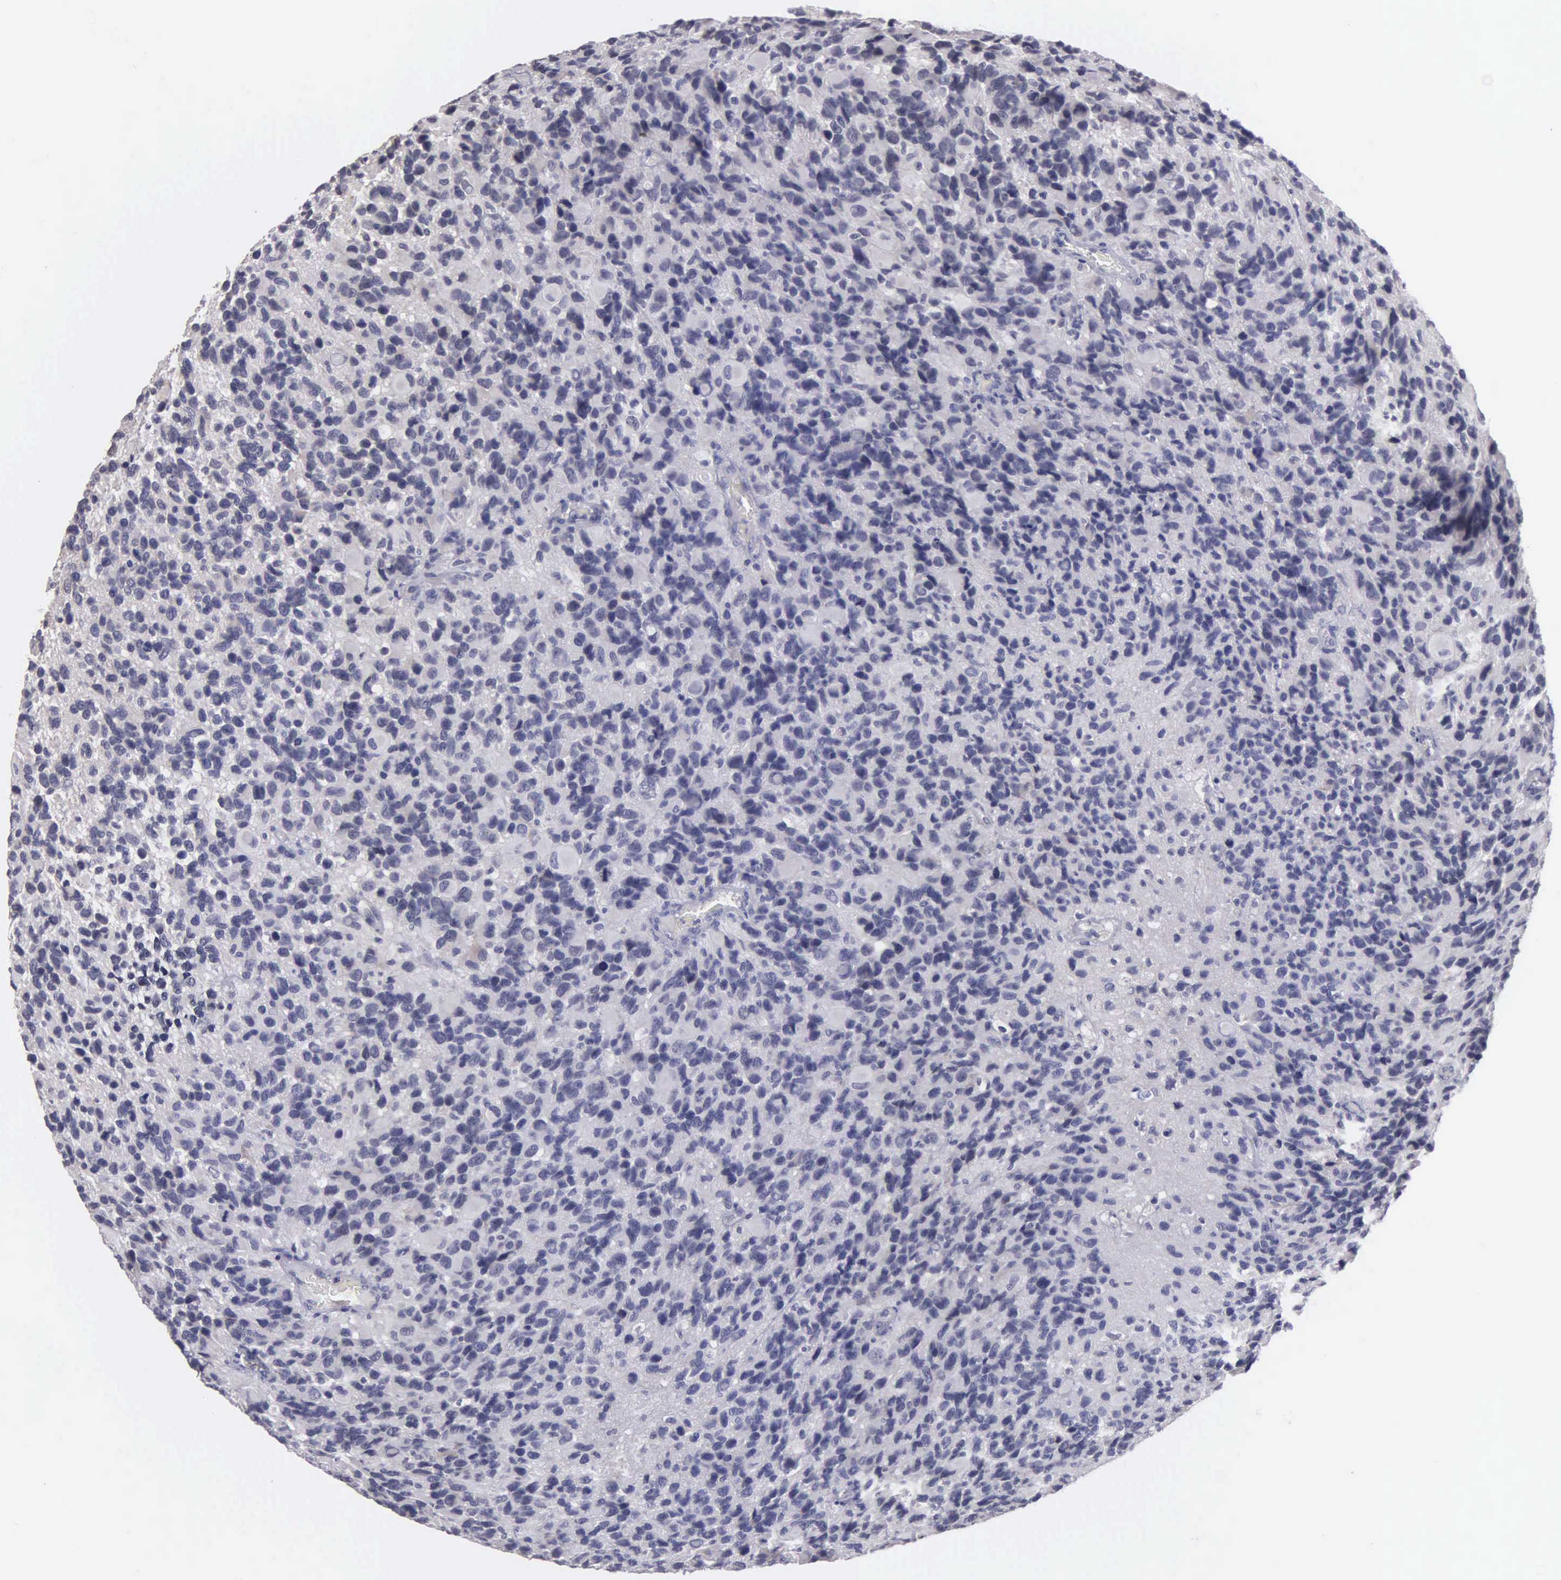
{"staining": {"intensity": "negative", "quantity": "none", "location": "none"}, "tissue": "glioma", "cell_type": "Tumor cells", "image_type": "cancer", "snomed": [{"axis": "morphology", "description": "Glioma, malignant, High grade"}, {"axis": "topography", "description": "Brain"}], "caption": "Protein analysis of malignant glioma (high-grade) demonstrates no significant staining in tumor cells.", "gene": "BRD1", "patient": {"sex": "male", "age": 77}}